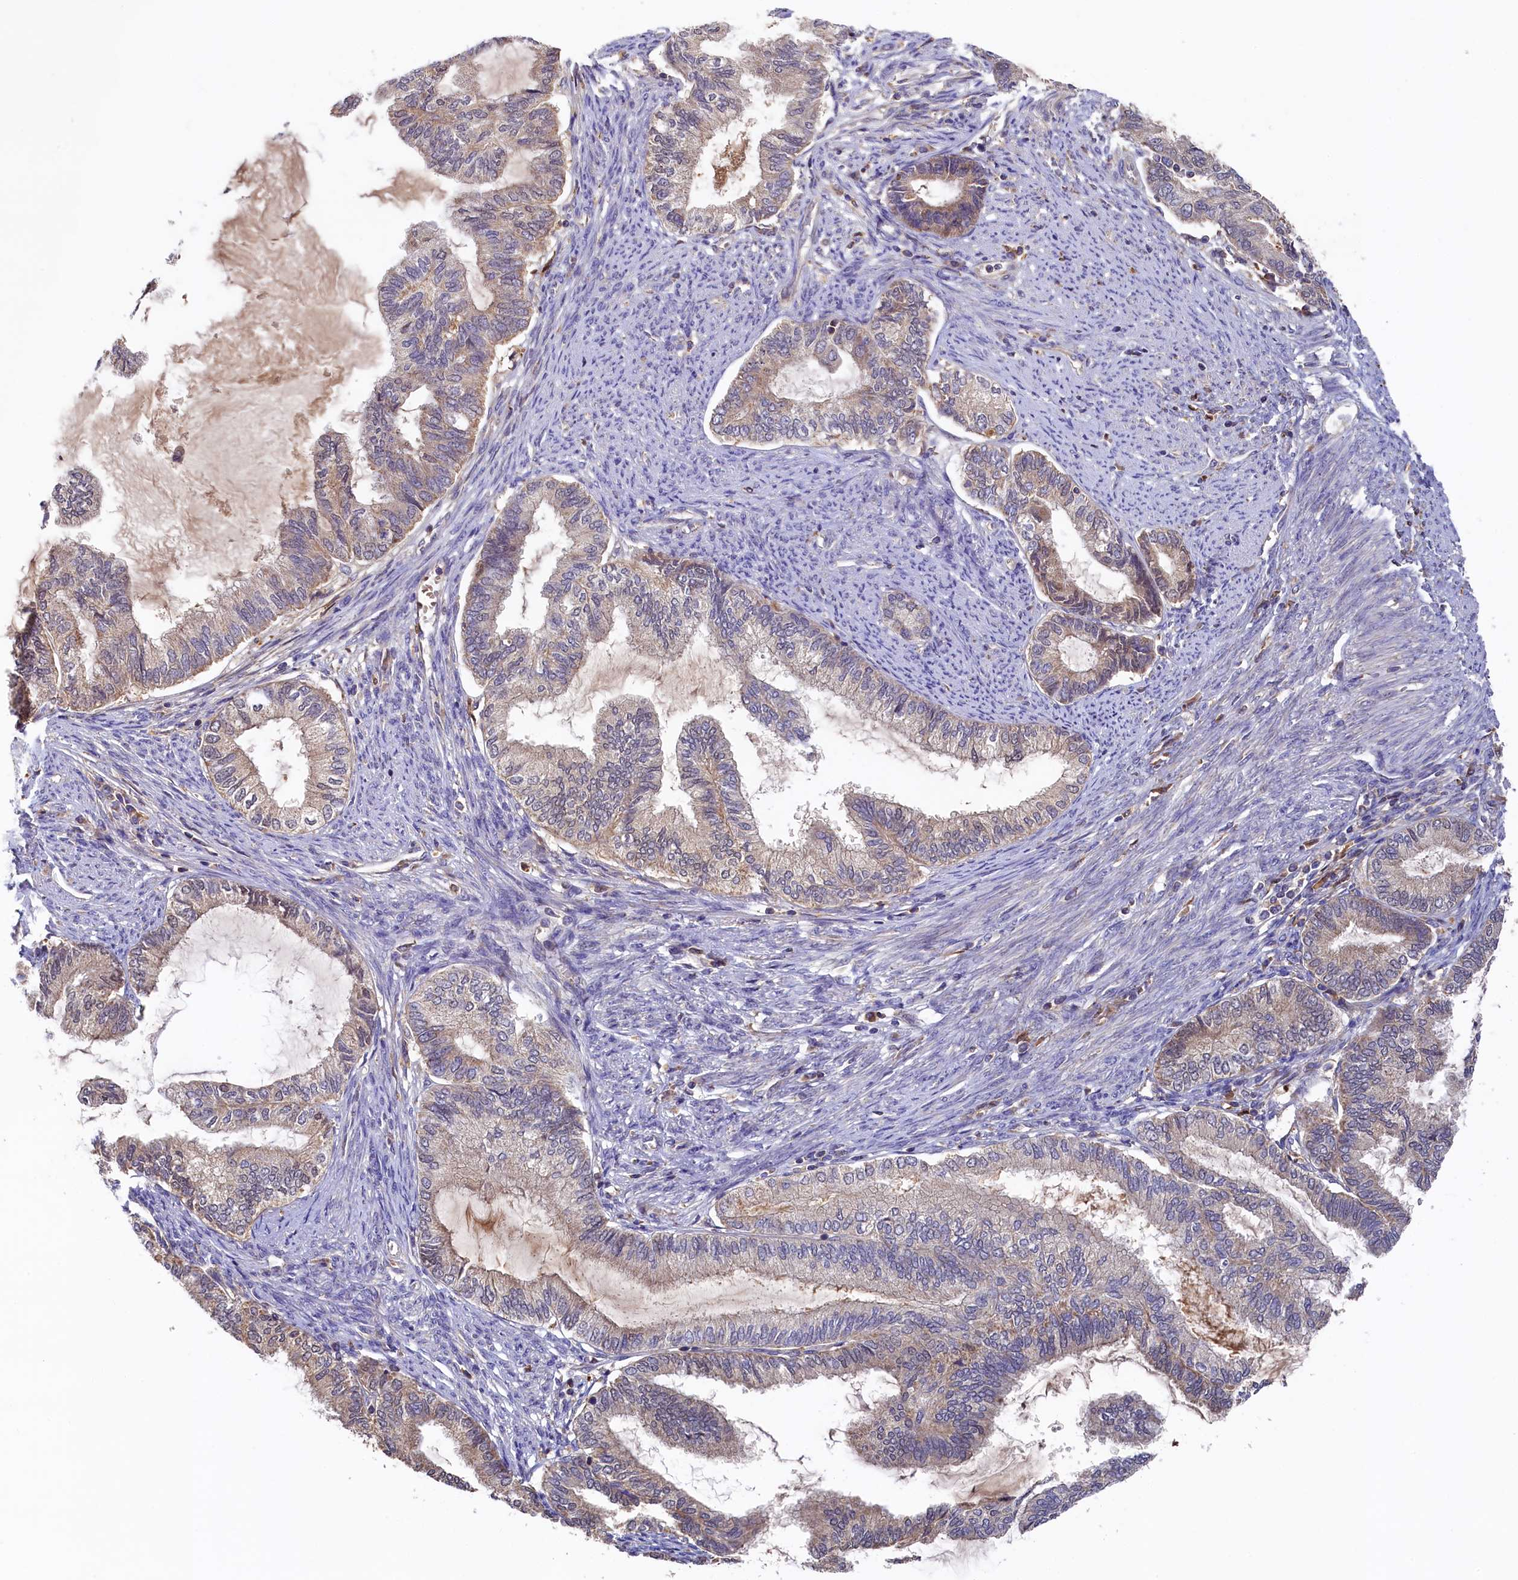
{"staining": {"intensity": "weak", "quantity": "<25%", "location": "cytoplasmic/membranous"}, "tissue": "endometrial cancer", "cell_type": "Tumor cells", "image_type": "cancer", "snomed": [{"axis": "morphology", "description": "Adenocarcinoma, NOS"}, {"axis": "topography", "description": "Endometrium"}], "caption": "DAB immunohistochemical staining of human endometrial cancer exhibits no significant staining in tumor cells.", "gene": "SEC31B", "patient": {"sex": "female", "age": 86}}